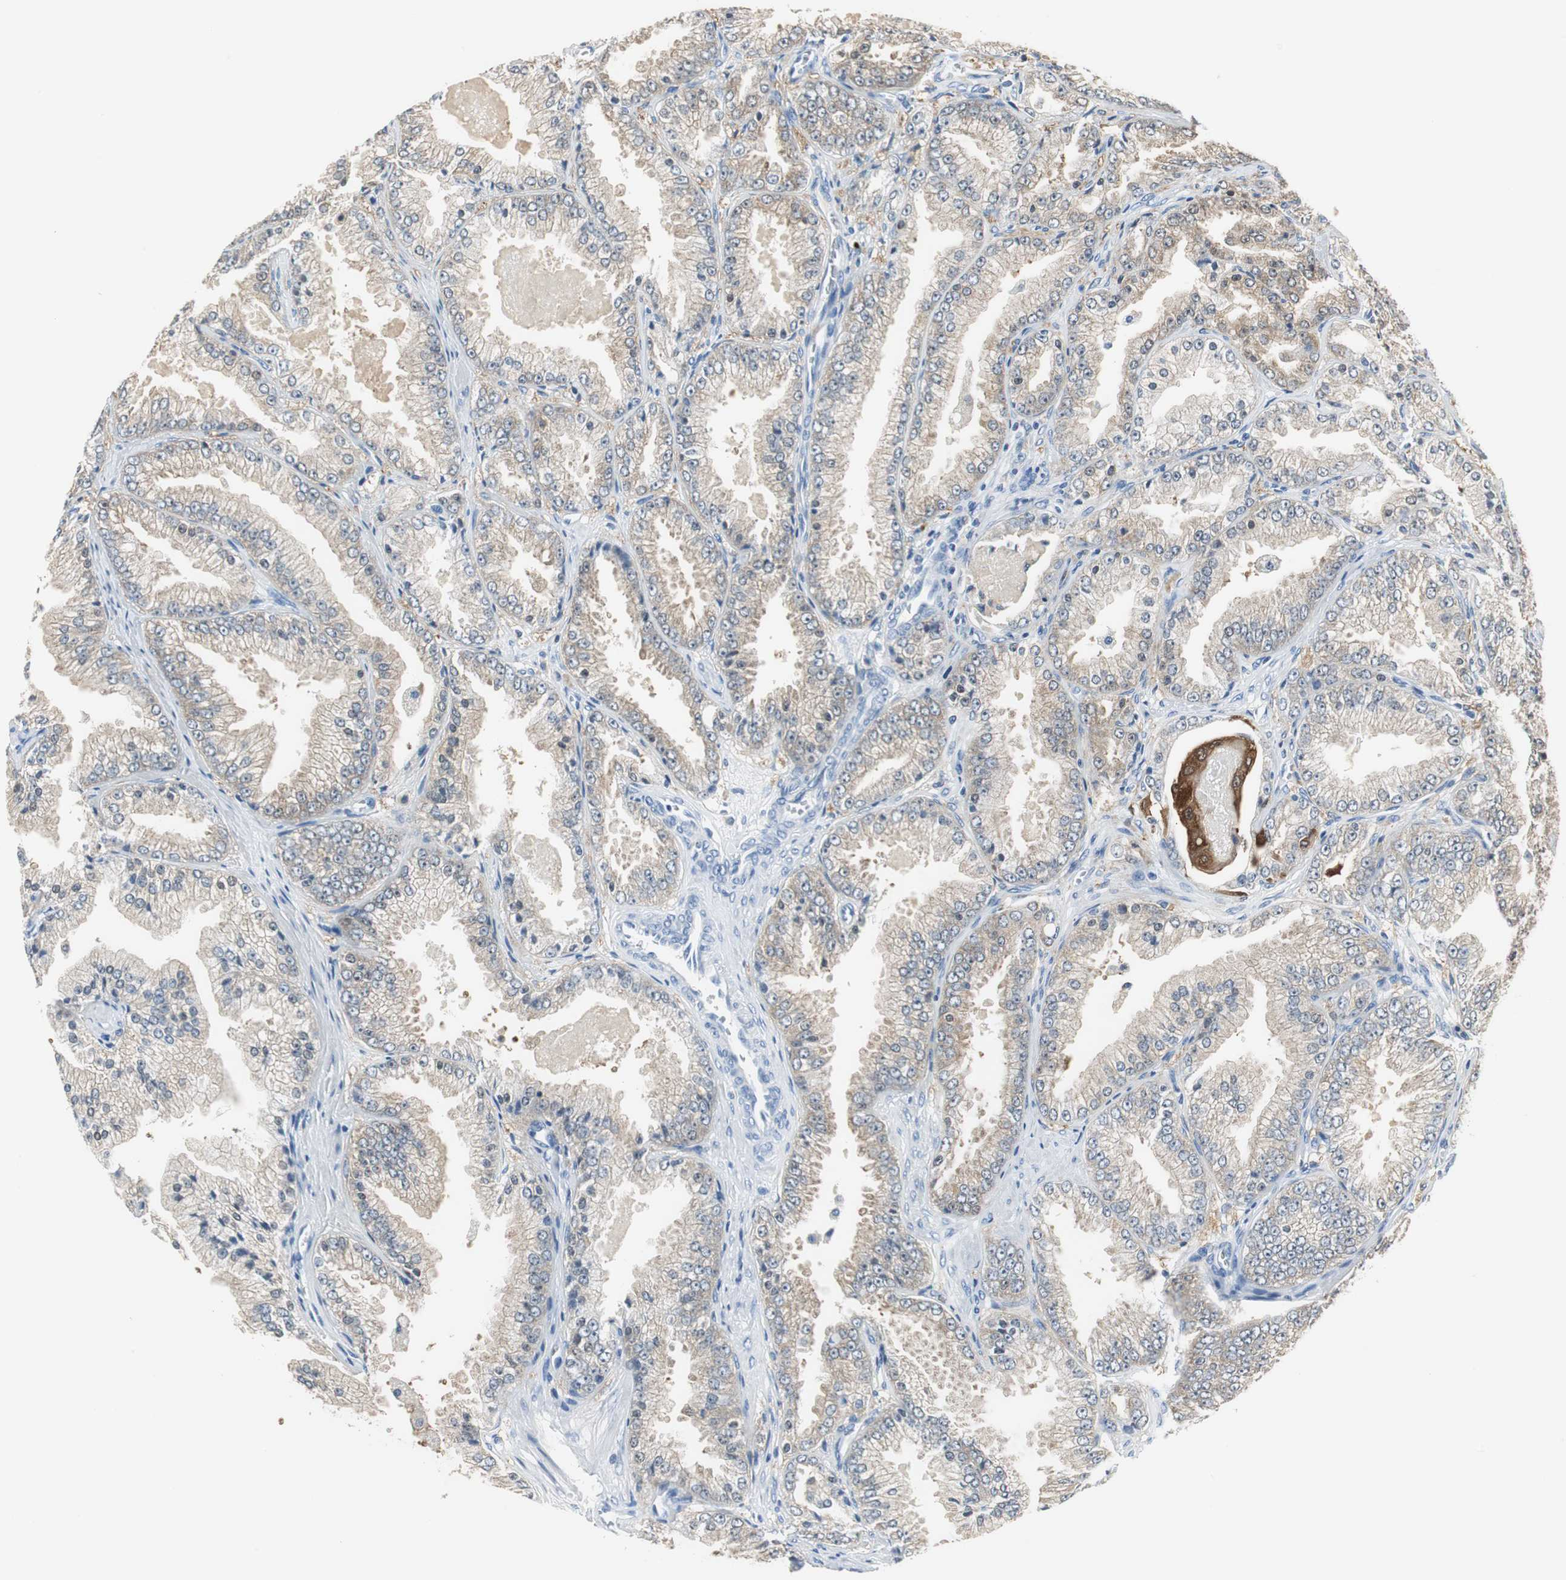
{"staining": {"intensity": "moderate", "quantity": "25%-75%", "location": "cytoplasmic/membranous"}, "tissue": "prostate cancer", "cell_type": "Tumor cells", "image_type": "cancer", "snomed": [{"axis": "morphology", "description": "Adenocarcinoma, High grade"}, {"axis": "topography", "description": "Prostate"}], "caption": "The immunohistochemical stain shows moderate cytoplasmic/membranous staining in tumor cells of prostate cancer tissue. (brown staining indicates protein expression, while blue staining denotes nuclei).", "gene": "FBP1", "patient": {"sex": "male", "age": 61}}